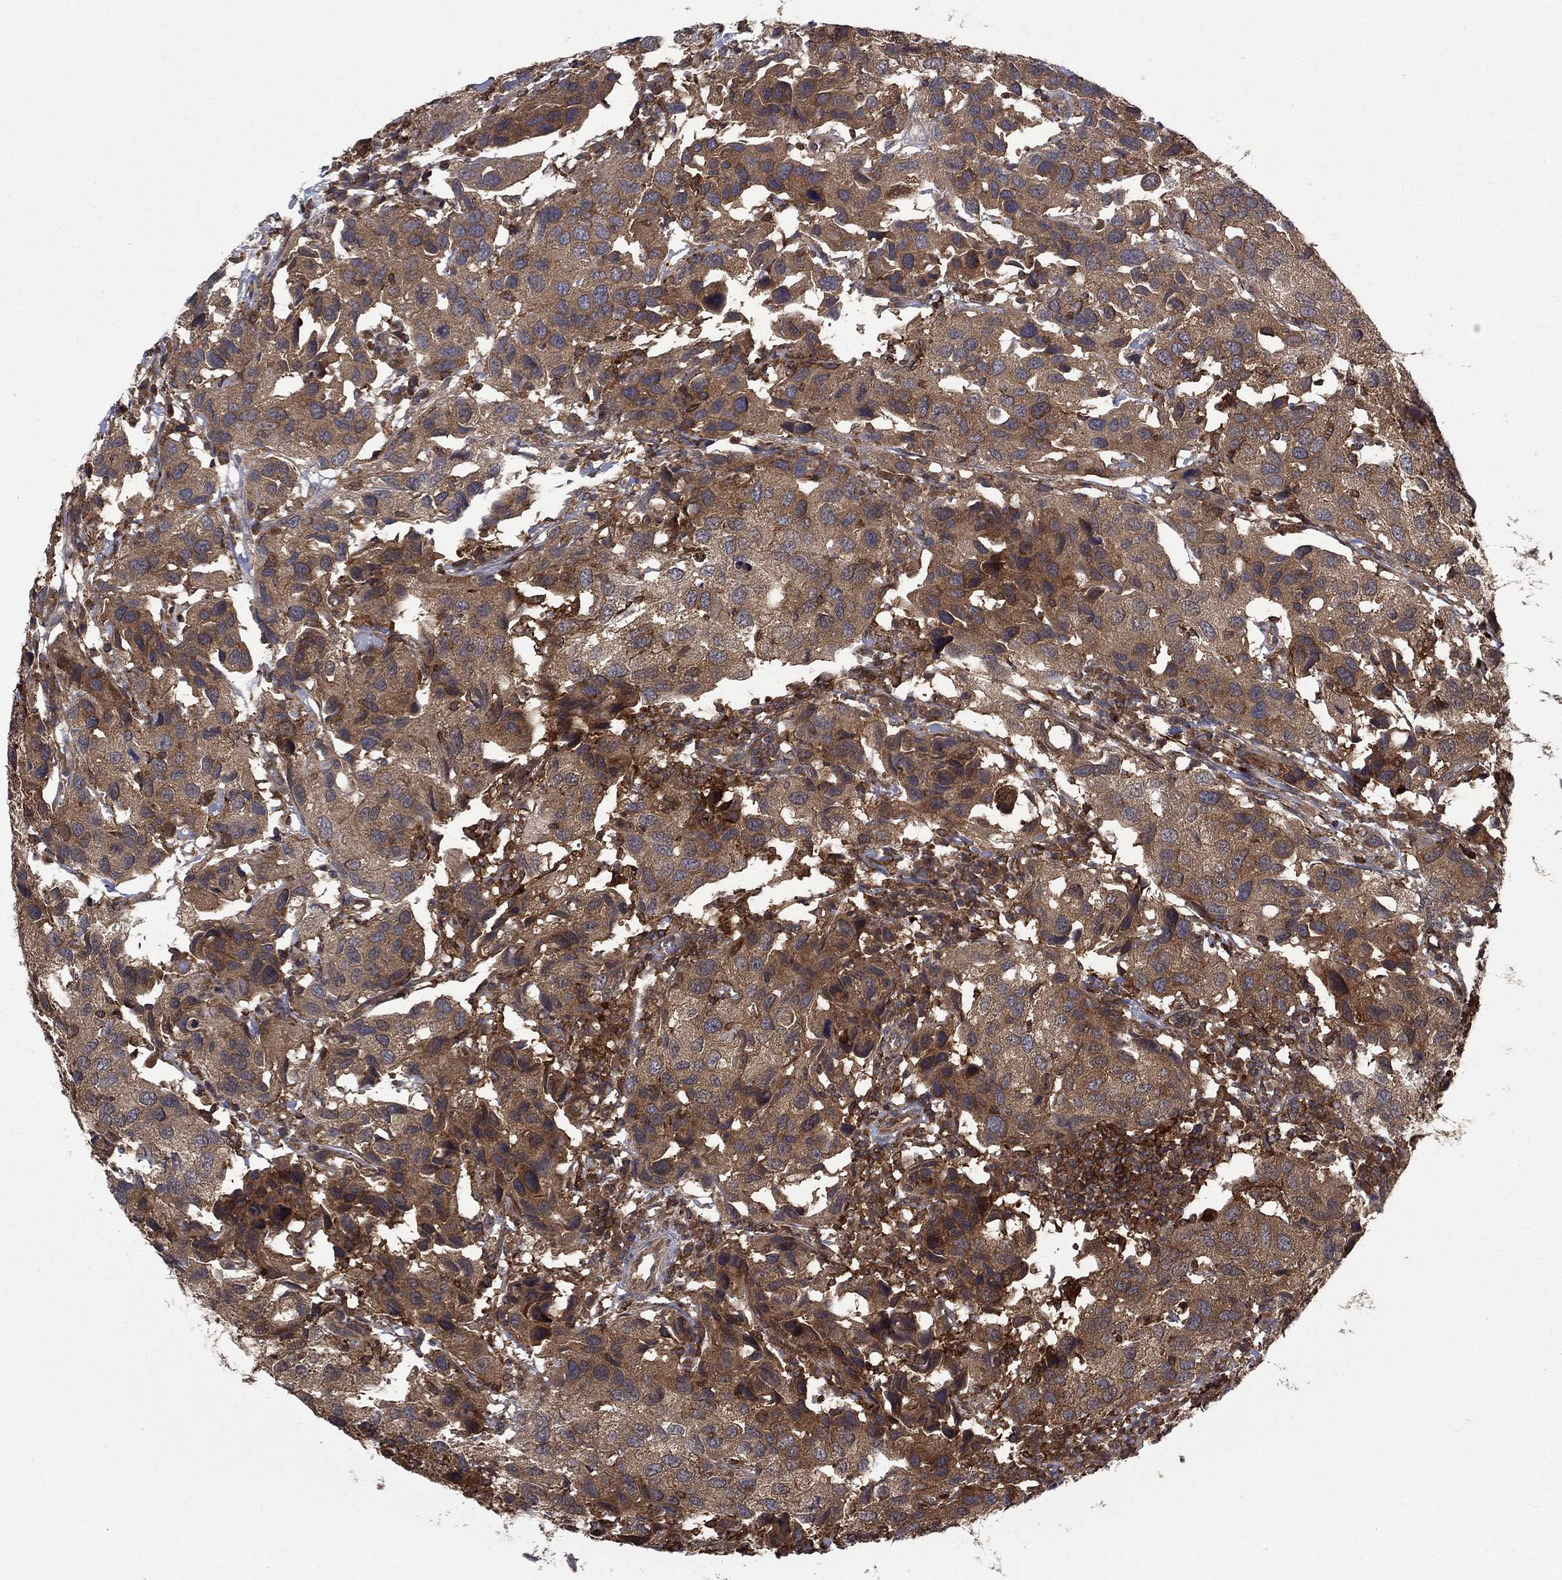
{"staining": {"intensity": "strong", "quantity": "25%-75%", "location": "cytoplasmic/membranous"}, "tissue": "urothelial cancer", "cell_type": "Tumor cells", "image_type": "cancer", "snomed": [{"axis": "morphology", "description": "Urothelial carcinoma, High grade"}, {"axis": "topography", "description": "Urinary bladder"}], "caption": "A high-resolution histopathology image shows immunohistochemistry (IHC) staining of urothelial cancer, which demonstrates strong cytoplasmic/membranous staining in approximately 25%-75% of tumor cells.", "gene": "IFI35", "patient": {"sex": "male", "age": 79}}